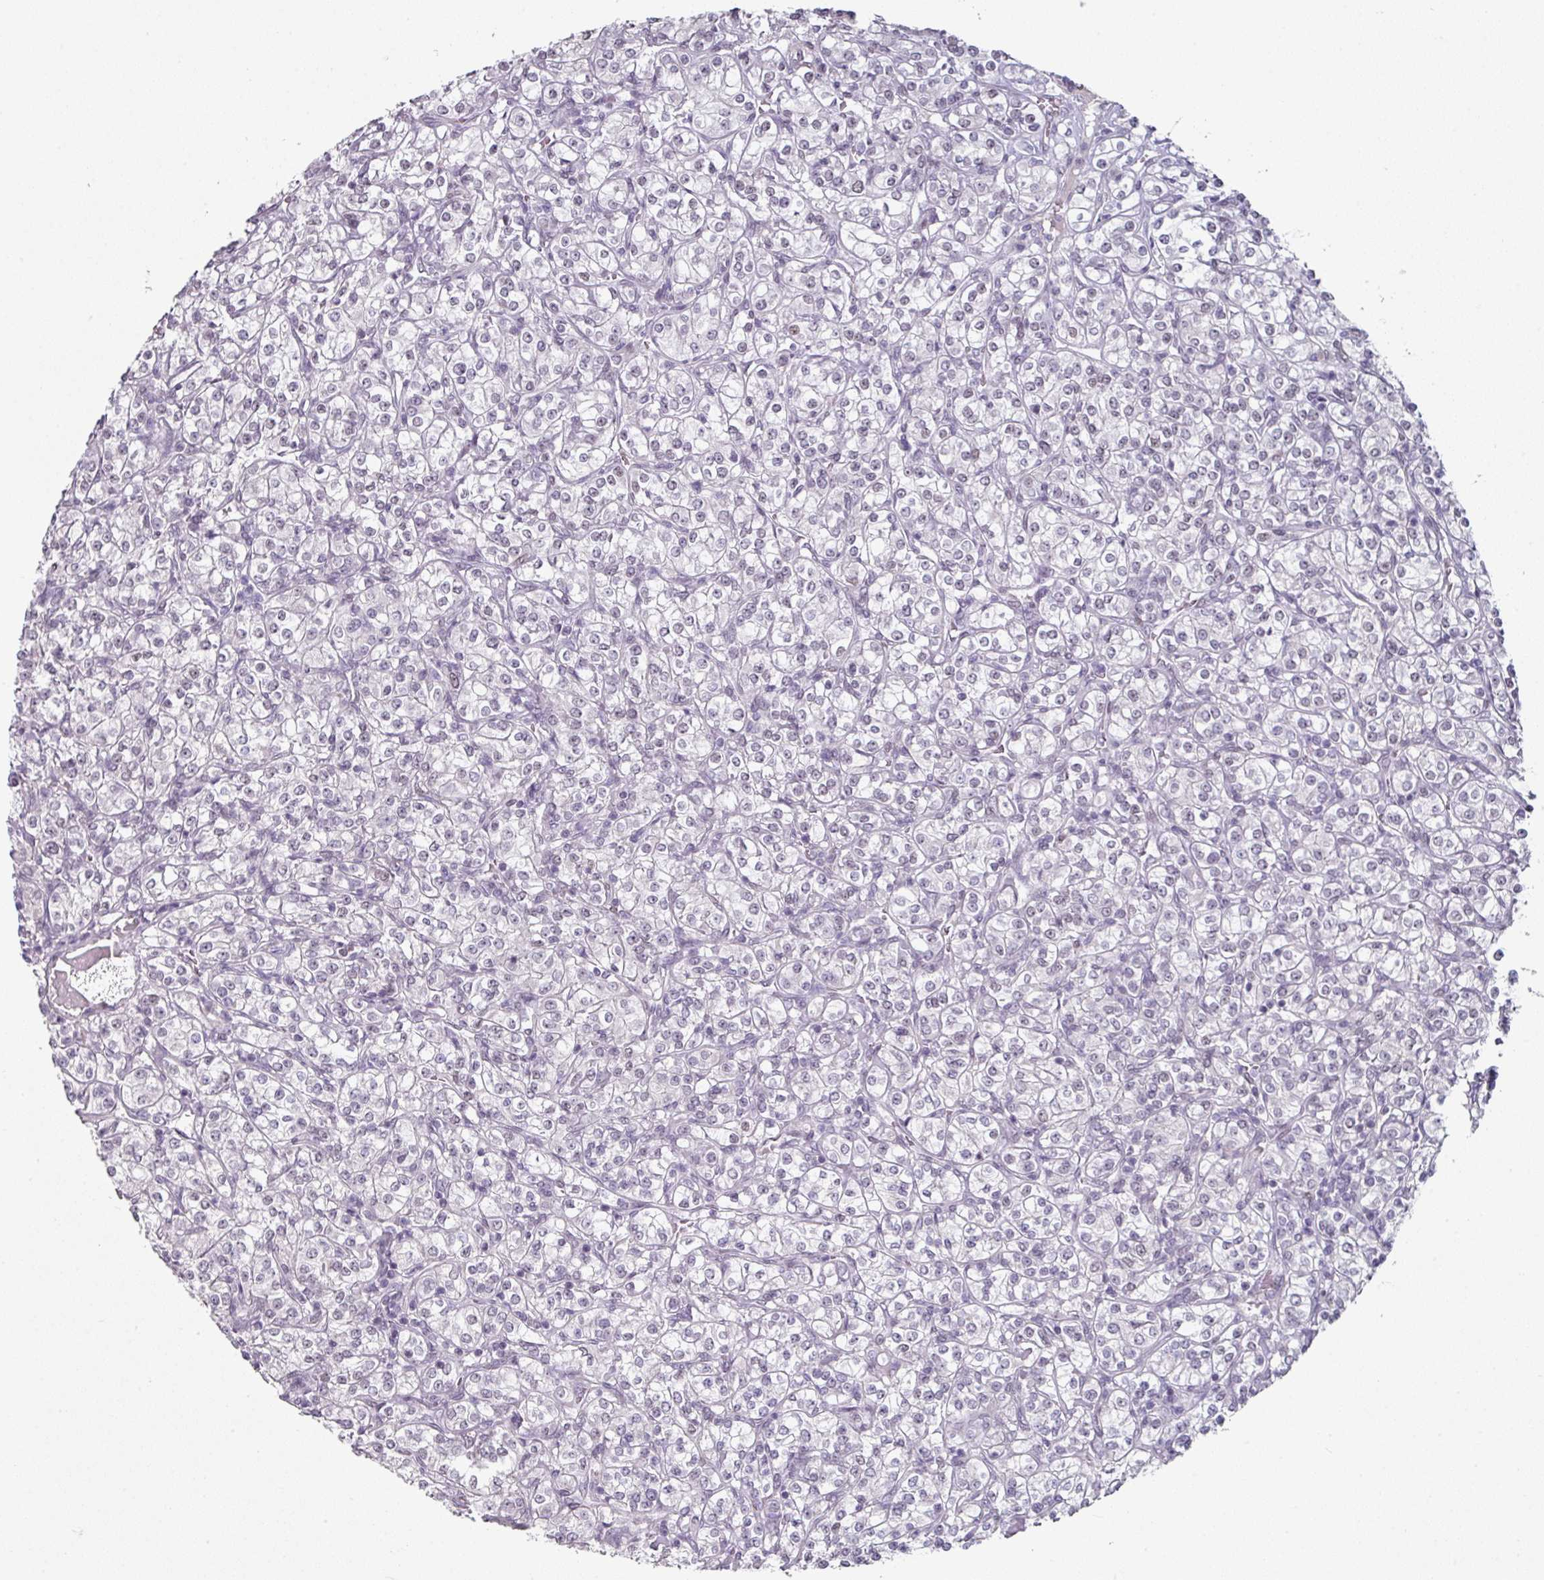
{"staining": {"intensity": "weak", "quantity": "25%-75%", "location": "nuclear"}, "tissue": "renal cancer", "cell_type": "Tumor cells", "image_type": "cancer", "snomed": [{"axis": "morphology", "description": "Adenocarcinoma, NOS"}, {"axis": "topography", "description": "Kidney"}], "caption": "Brown immunohistochemical staining in human adenocarcinoma (renal) reveals weak nuclear expression in approximately 25%-75% of tumor cells. The staining was performed using DAB (3,3'-diaminobenzidine), with brown indicating positive protein expression. Nuclei are stained blue with hematoxylin.", "gene": "ELK1", "patient": {"sex": "male", "age": 77}}